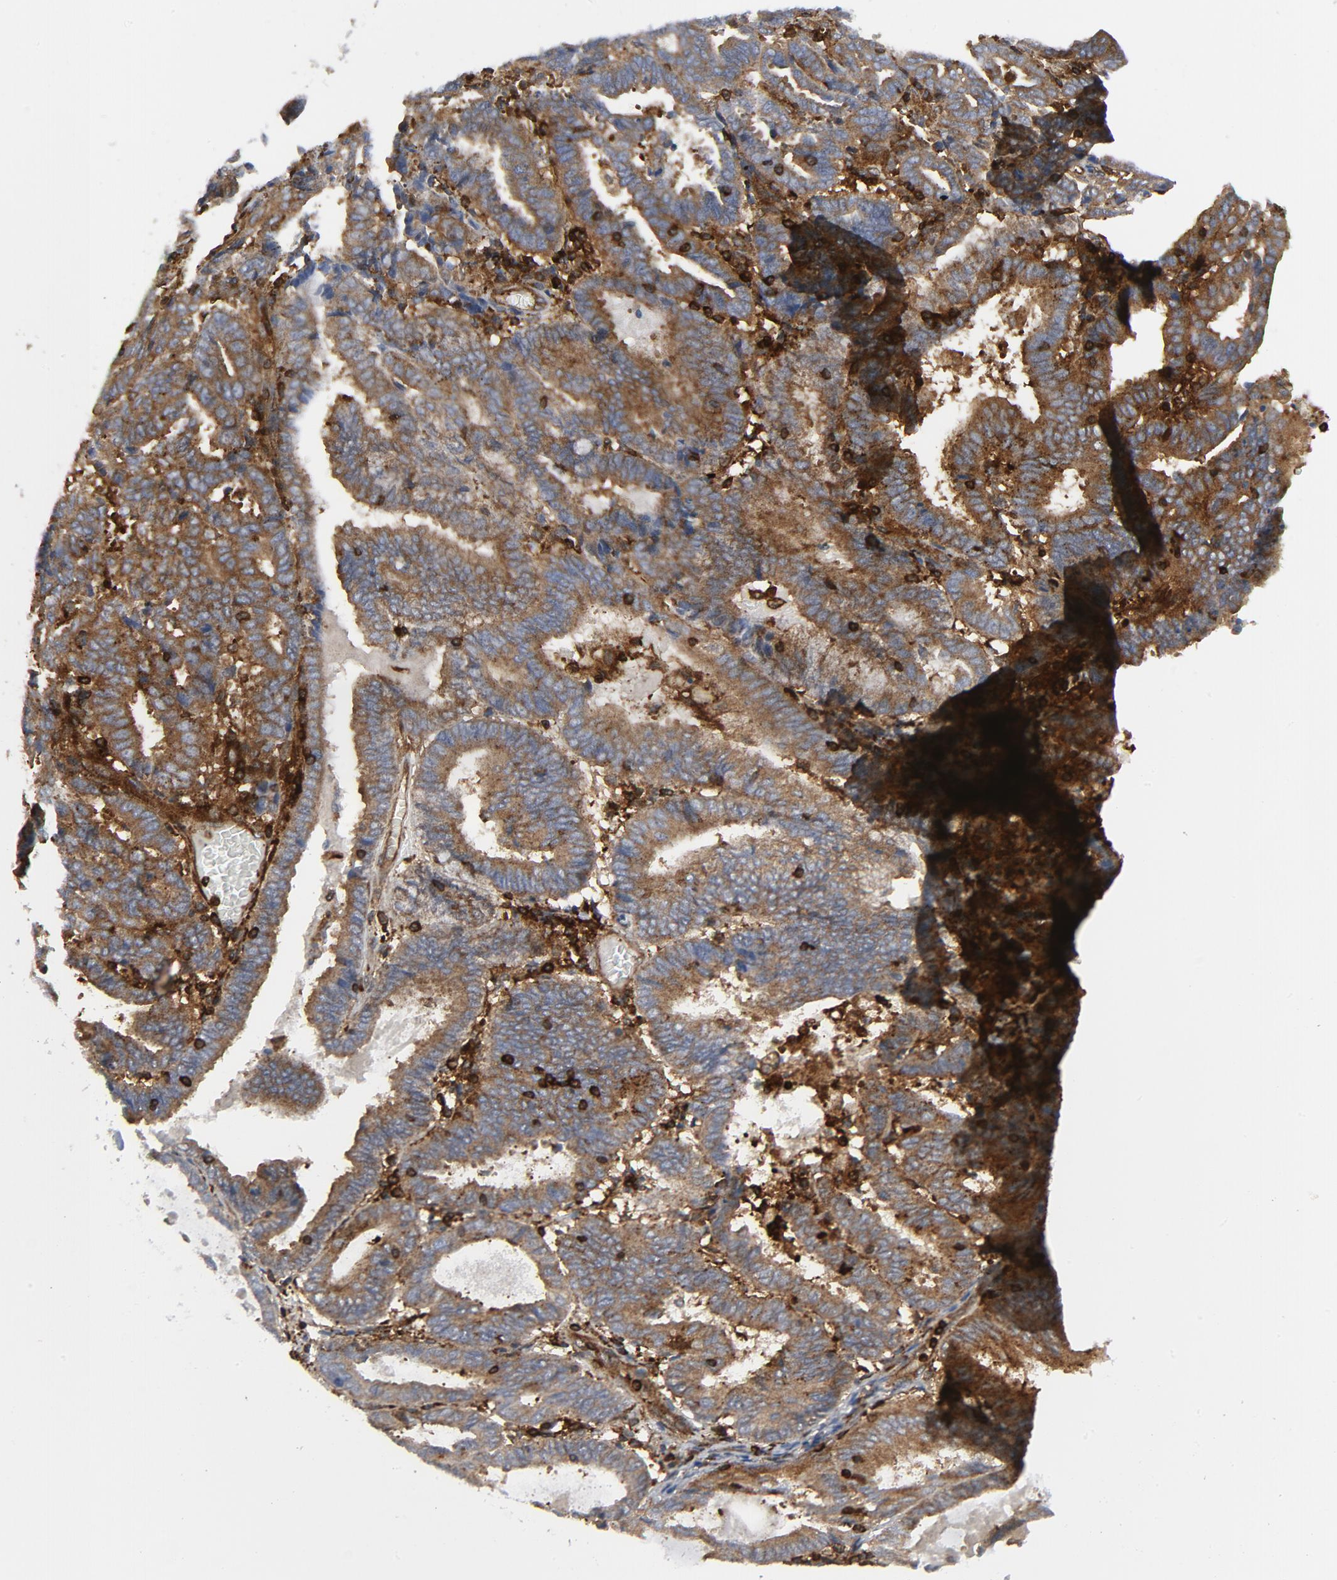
{"staining": {"intensity": "moderate", "quantity": ">75%", "location": "cytoplasmic/membranous"}, "tissue": "endometrial cancer", "cell_type": "Tumor cells", "image_type": "cancer", "snomed": [{"axis": "morphology", "description": "Adenocarcinoma, NOS"}, {"axis": "topography", "description": "Uterus"}], "caption": "A histopathology image of adenocarcinoma (endometrial) stained for a protein reveals moderate cytoplasmic/membranous brown staining in tumor cells. The protein is shown in brown color, while the nuclei are stained blue.", "gene": "YES1", "patient": {"sex": "female", "age": 83}}